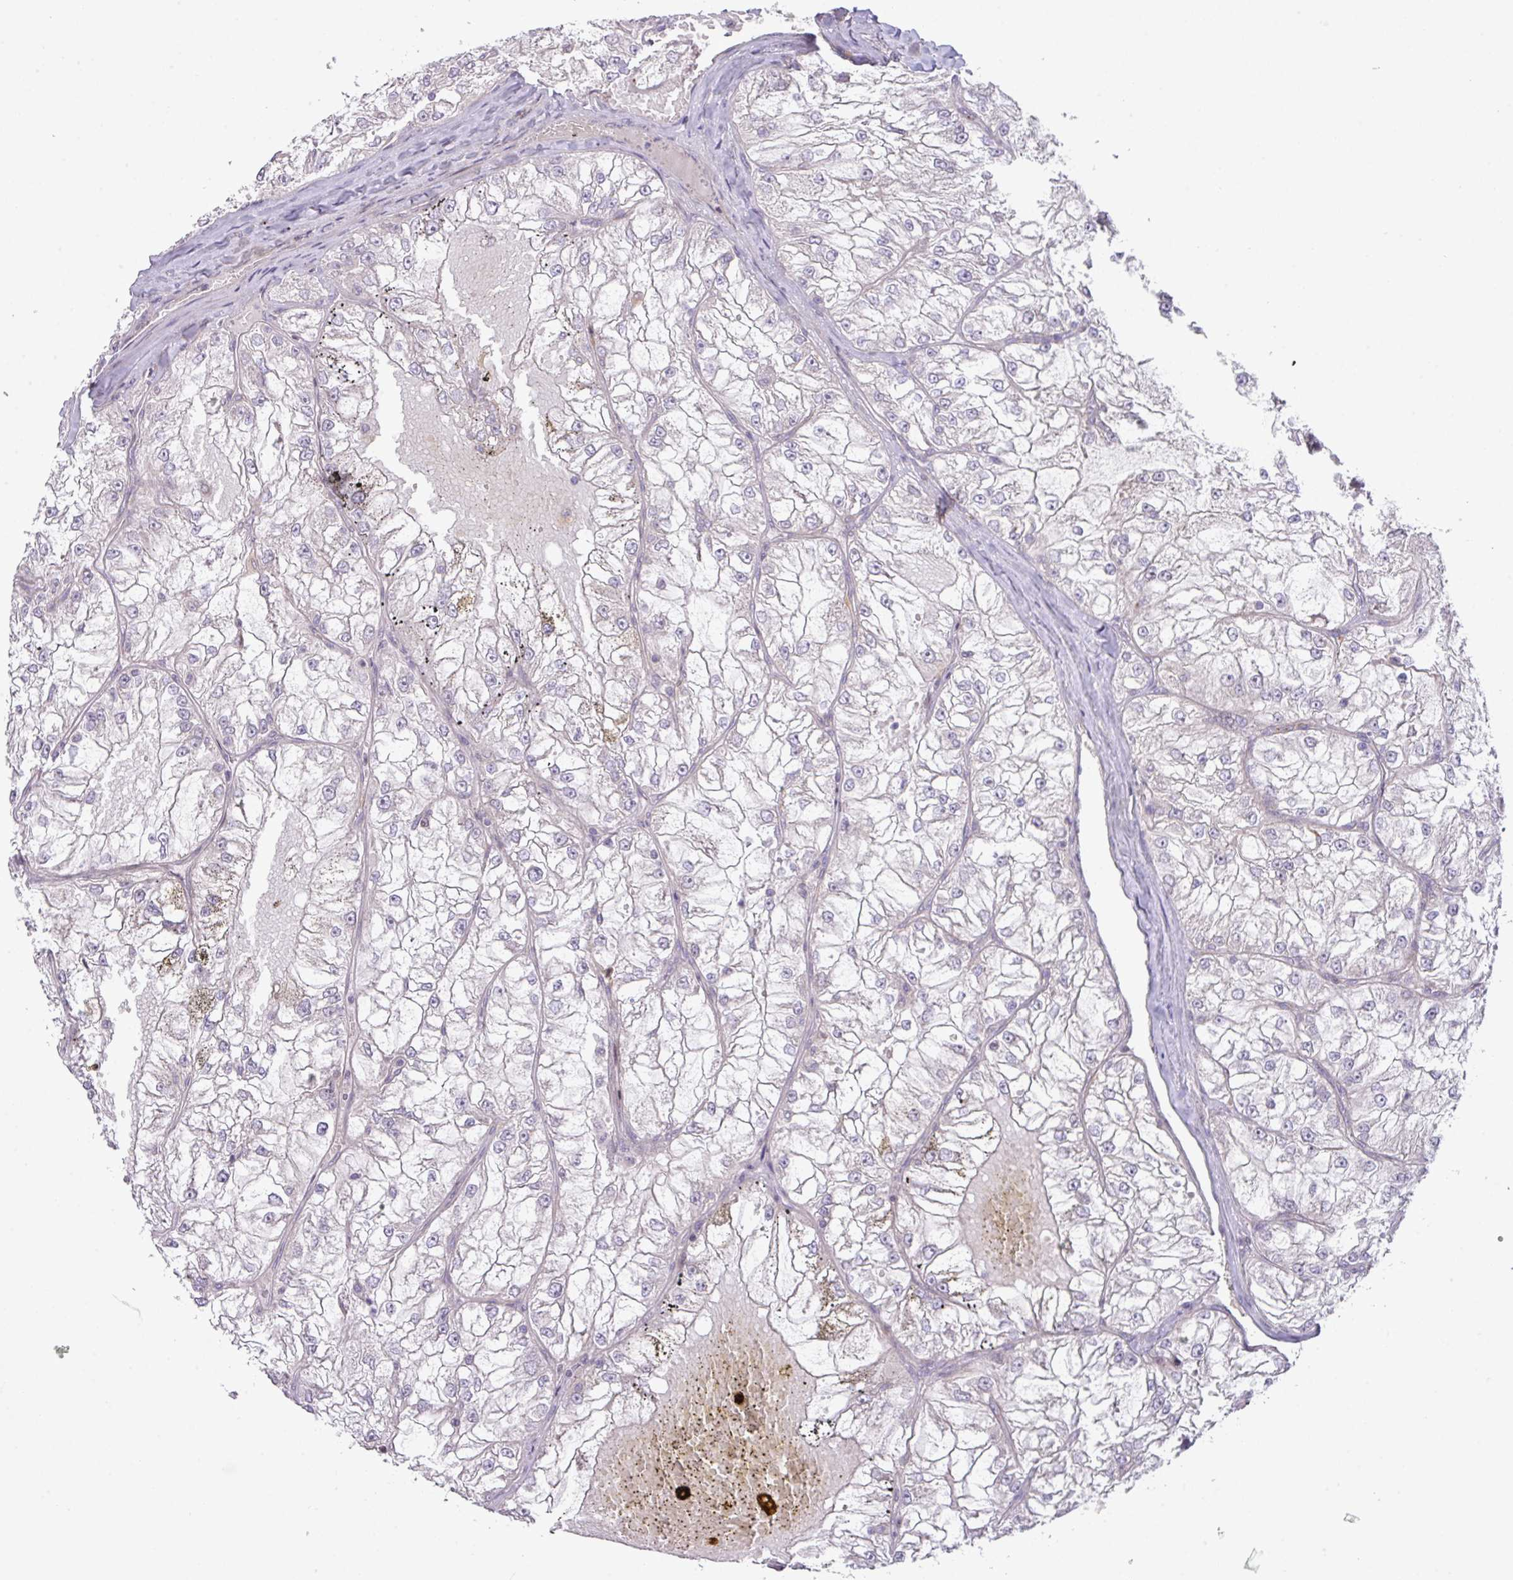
{"staining": {"intensity": "negative", "quantity": "none", "location": "none"}, "tissue": "renal cancer", "cell_type": "Tumor cells", "image_type": "cancer", "snomed": [{"axis": "morphology", "description": "Adenocarcinoma, NOS"}, {"axis": "topography", "description": "Kidney"}], "caption": "The histopathology image exhibits no staining of tumor cells in renal cancer (adenocarcinoma).", "gene": "ZNF394", "patient": {"sex": "female", "age": 72}}